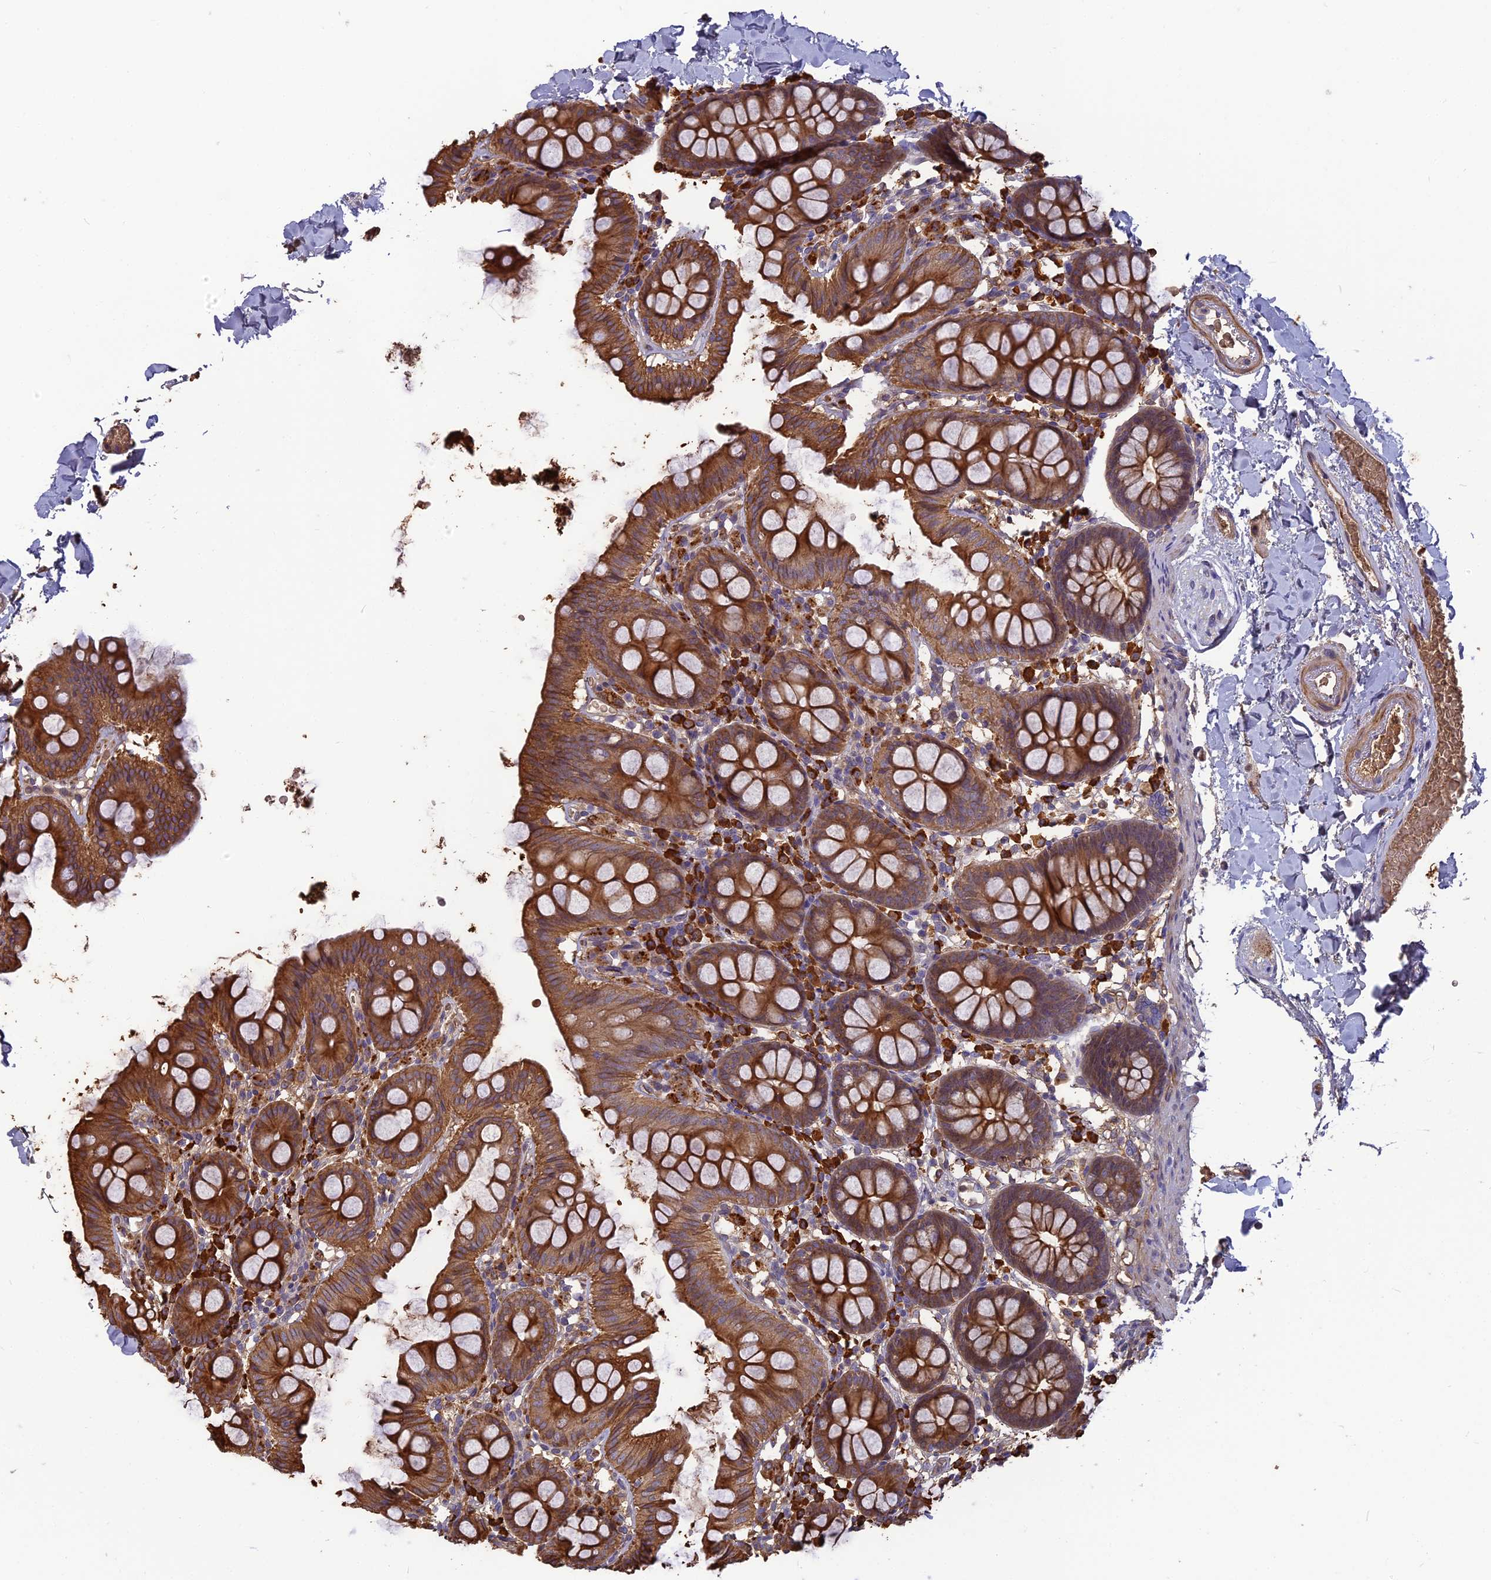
{"staining": {"intensity": "weak", "quantity": ">75%", "location": "cytoplasmic/membranous"}, "tissue": "colon", "cell_type": "Endothelial cells", "image_type": "normal", "snomed": [{"axis": "morphology", "description": "Normal tissue, NOS"}, {"axis": "topography", "description": "Colon"}], "caption": "Human colon stained with a brown dye displays weak cytoplasmic/membranous positive positivity in approximately >75% of endothelial cells.", "gene": "ERMAP", "patient": {"sex": "male", "age": 75}}